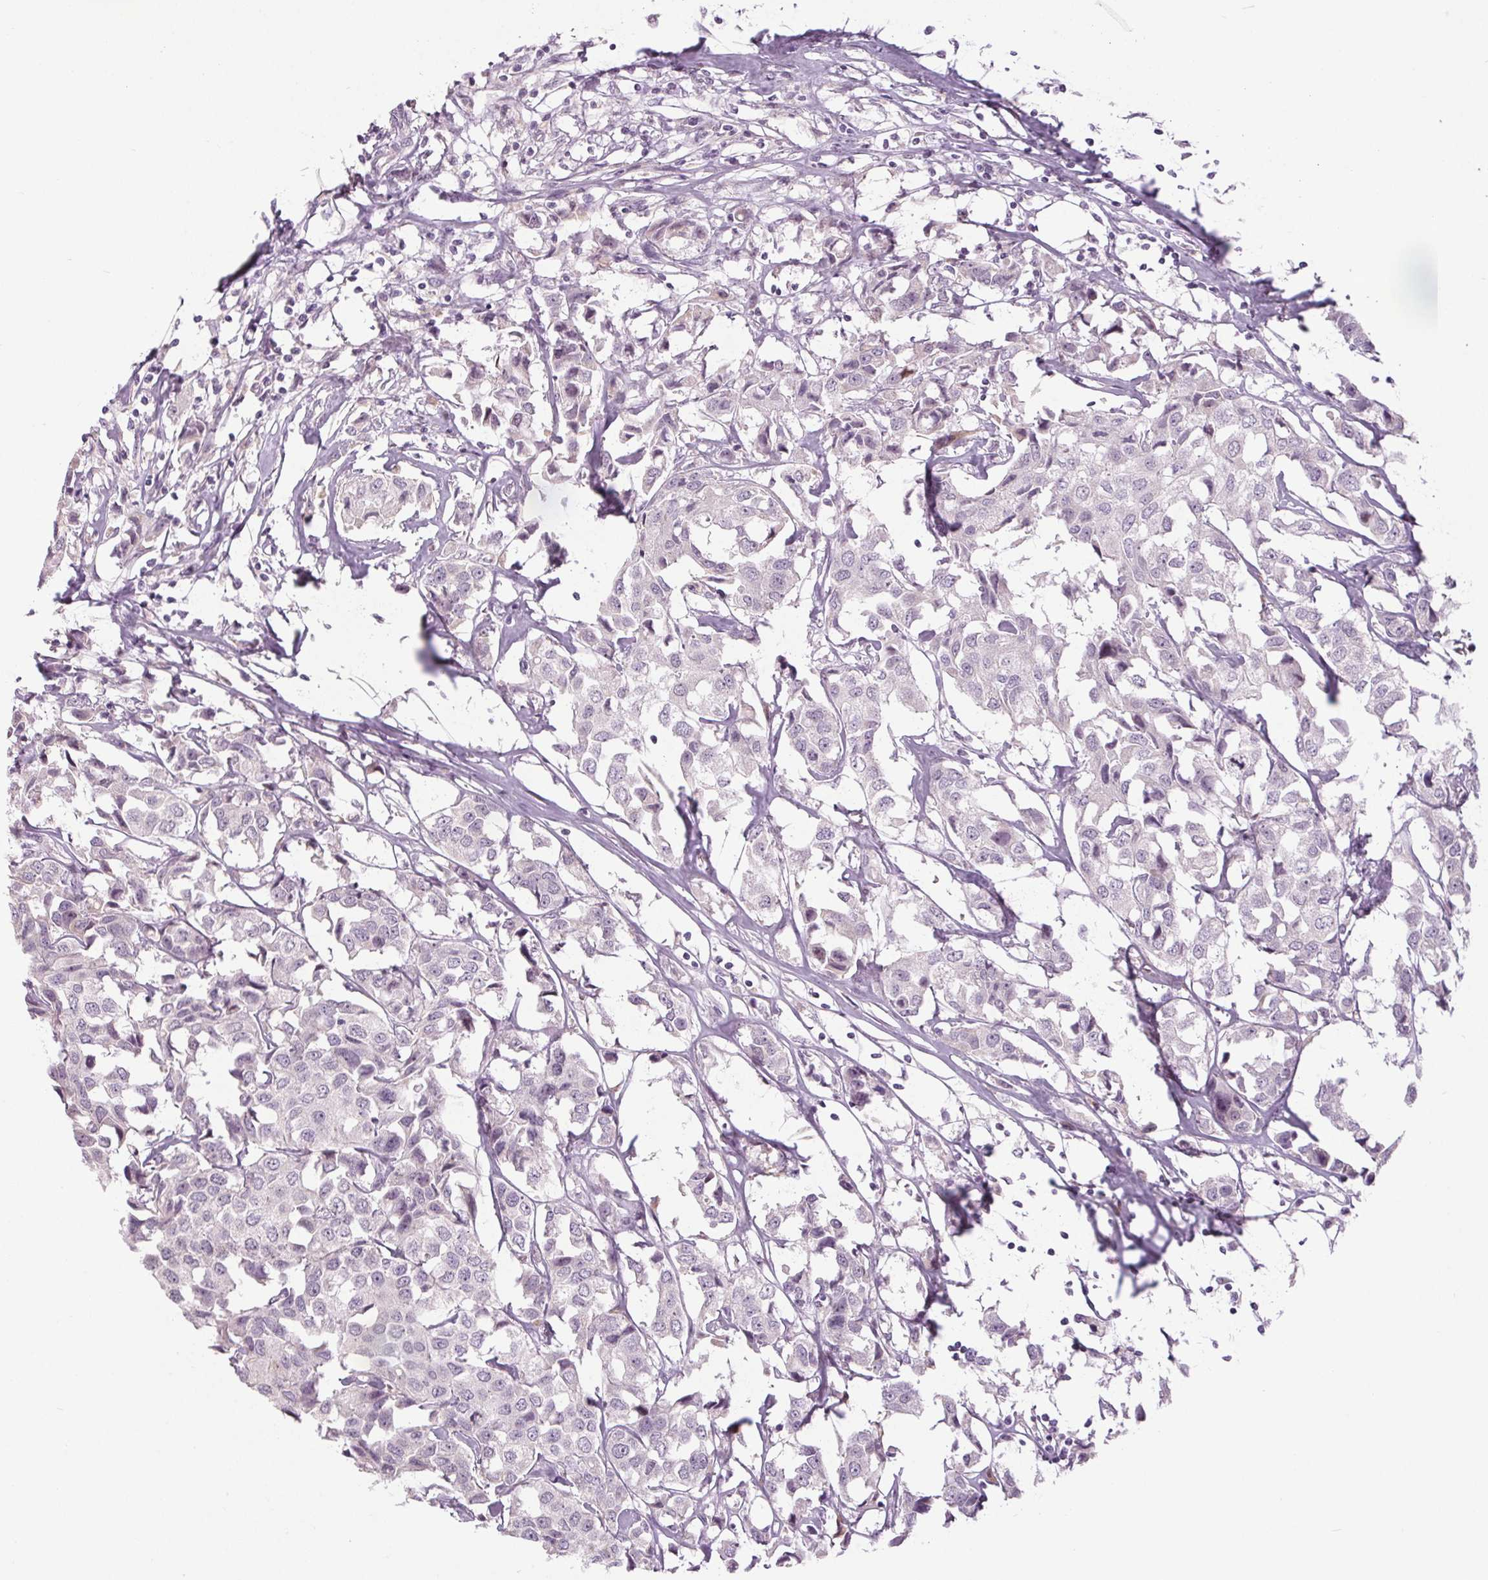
{"staining": {"intensity": "negative", "quantity": "none", "location": "none"}, "tissue": "breast cancer", "cell_type": "Tumor cells", "image_type": "cancer", "snomed": [{"axis": "morphology", "description": "Duct carcinoma"}, {"axis": "topography", "description": "Breast"}], "caption": "High power microscopy image of an immunohistochemistry image of breast cancer (intraductal carcinoma), revealing no significant staining in tumor cells. (DAB IHC, high magnification).", "gene": "SMIM6", "patient": {"sex": "female", "age": 80}}